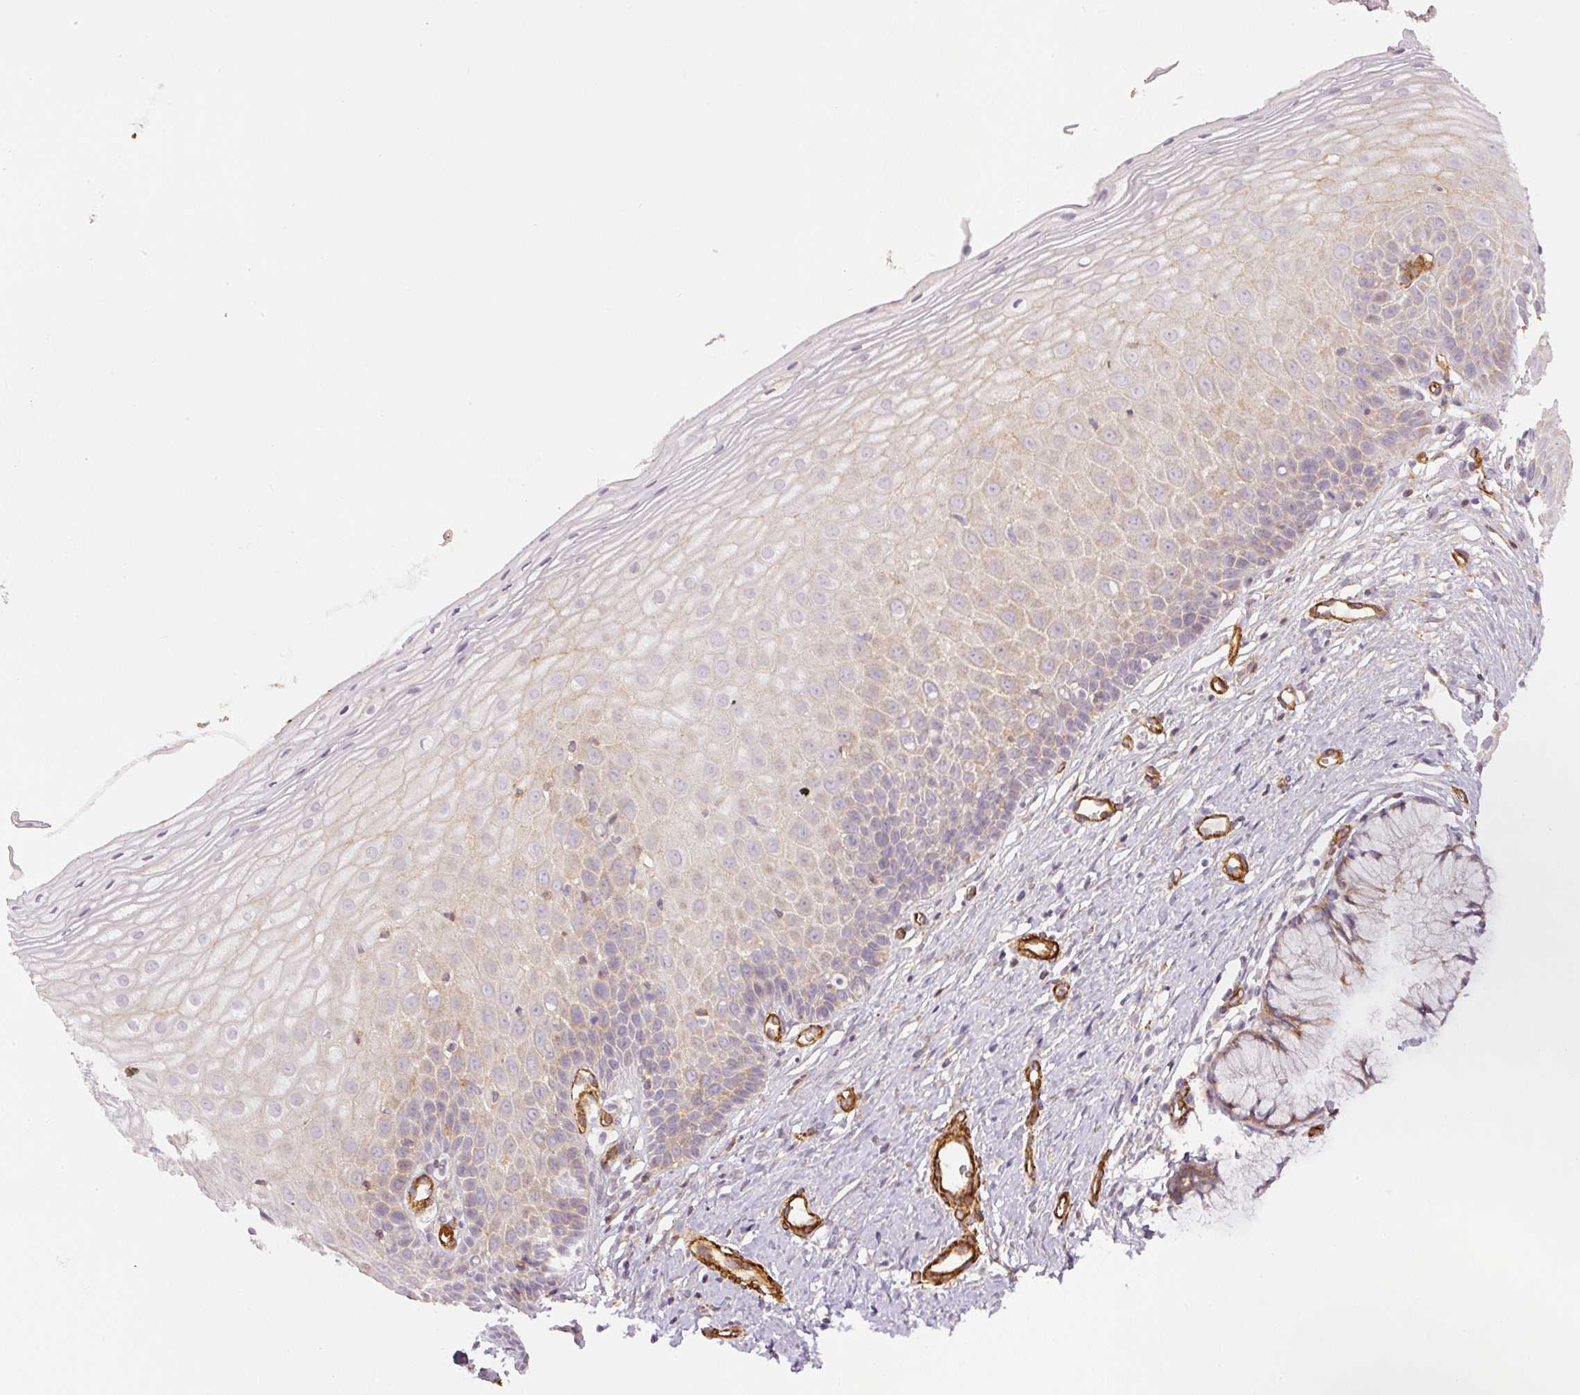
{"staining": {"intensity": "negative", "quantity": "none", "location": "none"}, "tissue": "cervix", "cell_type": "Glandular cells", "image_type": "normal", "snomed": [{"axis": "morphology", "description": "Normal tissue, NOS"}, {"axis": "topography", "description": "Cervix"}], "caption": "Immunohistochemistry micrograph of unremarkable cervix: human cervix stained with DAB shows no significant protein expression in glandular cells.", "gene": "MYL12A", "patient": {"sex": "female", "age": 36}}